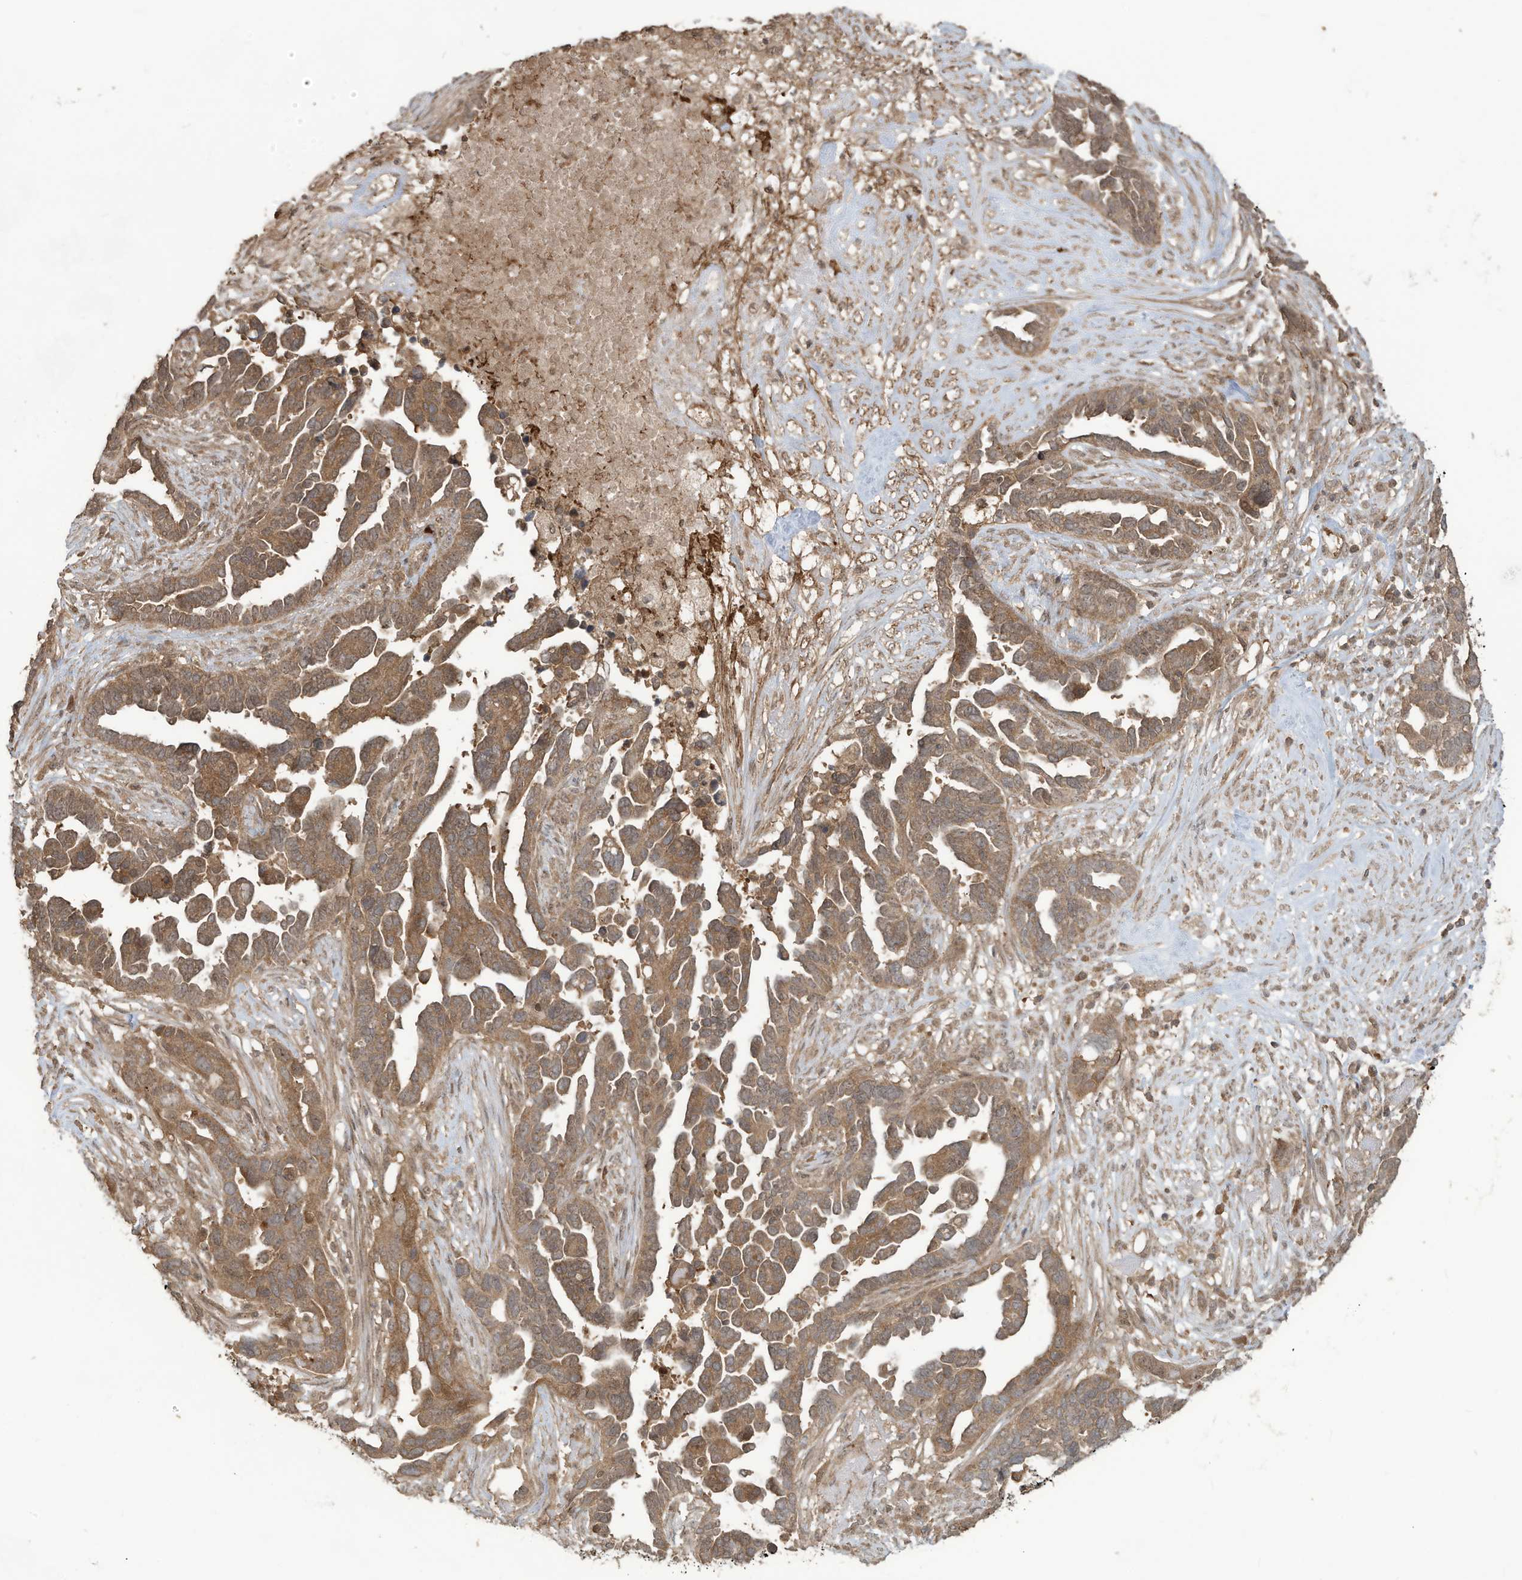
{"staining": {"intensity": "moderate", "quantity": ">75%", "location": "cytoplasmic/membranous"}, "tissue": "ovarian cancer", "cell_type": "Tumor cells", "image_type": "cancer", "snomed": [{"axis": "morphology", "description": "Cystadenocarcinoma, serous, NOS"}, {"axis": "topography", "description": "Ovary"}], "caption": "Ovarian serous cystadenocarcinoma was stained to show a protein in brown. There is medium levels of moderate cytoplasmic/membranous positivity in approximately >75% of tumor cells.", "gene": "CARF", "patient": {"sex": "female", "age": 54}}